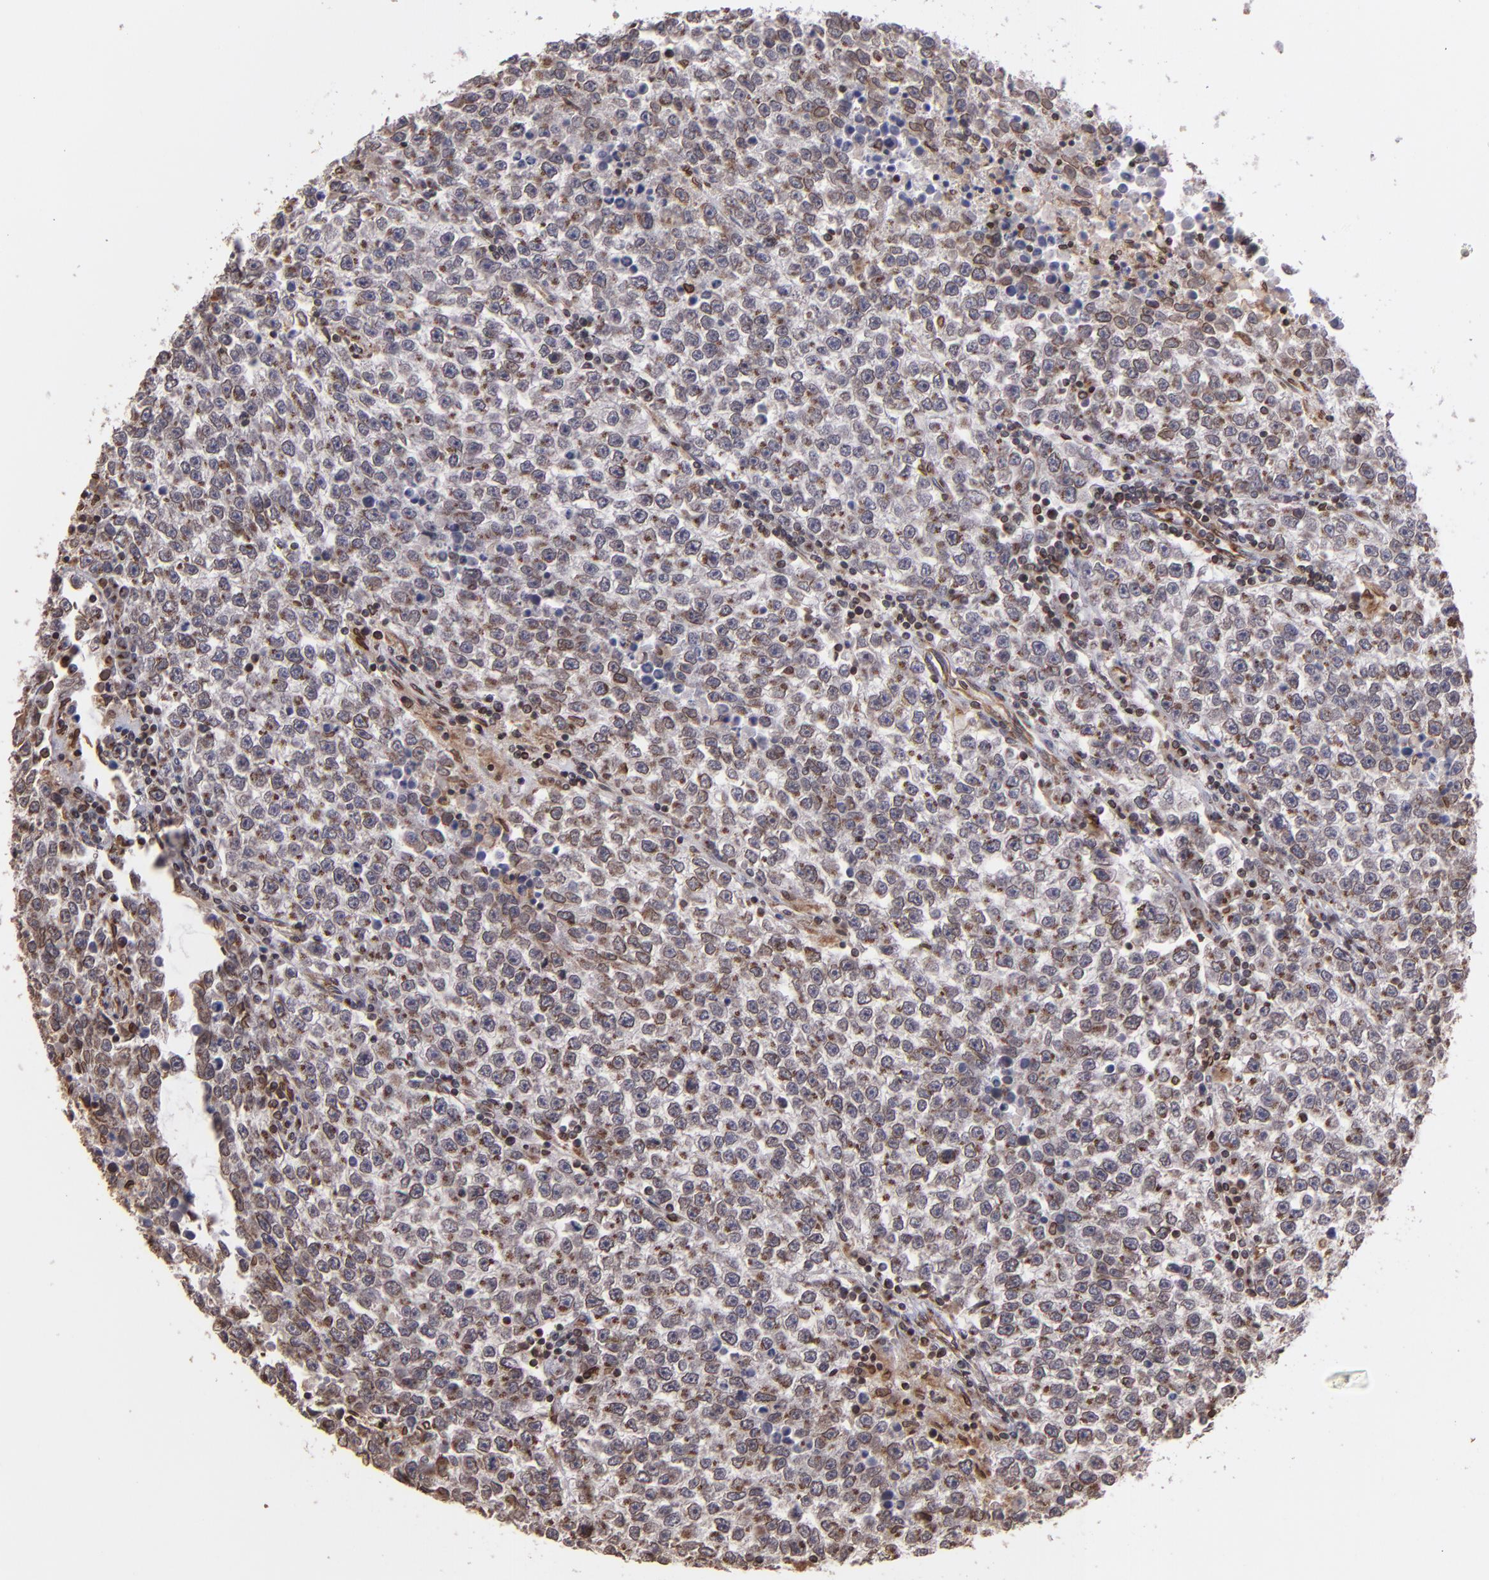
{"staining": {"intensity": "moderate", "quantity": "25%-75%", "location": "cytoplasmic/membranous"}, "tissue": "testis cancer", "cell_type": "Tumor cells", "image_type": "cancer", "snomed": [{"axis": "morphology", "description": "Seminoma, NOS"}, {"axis": "topography", "description": "Testis"}], "caption": "Moderate cytoplasmic/membranous positivity for a protein is present in approximately 25%-75% of tumor cells of testis seminoma using IHC.", "gene": "TRIP11", "patient": {"sex": "male", "age": 36}}